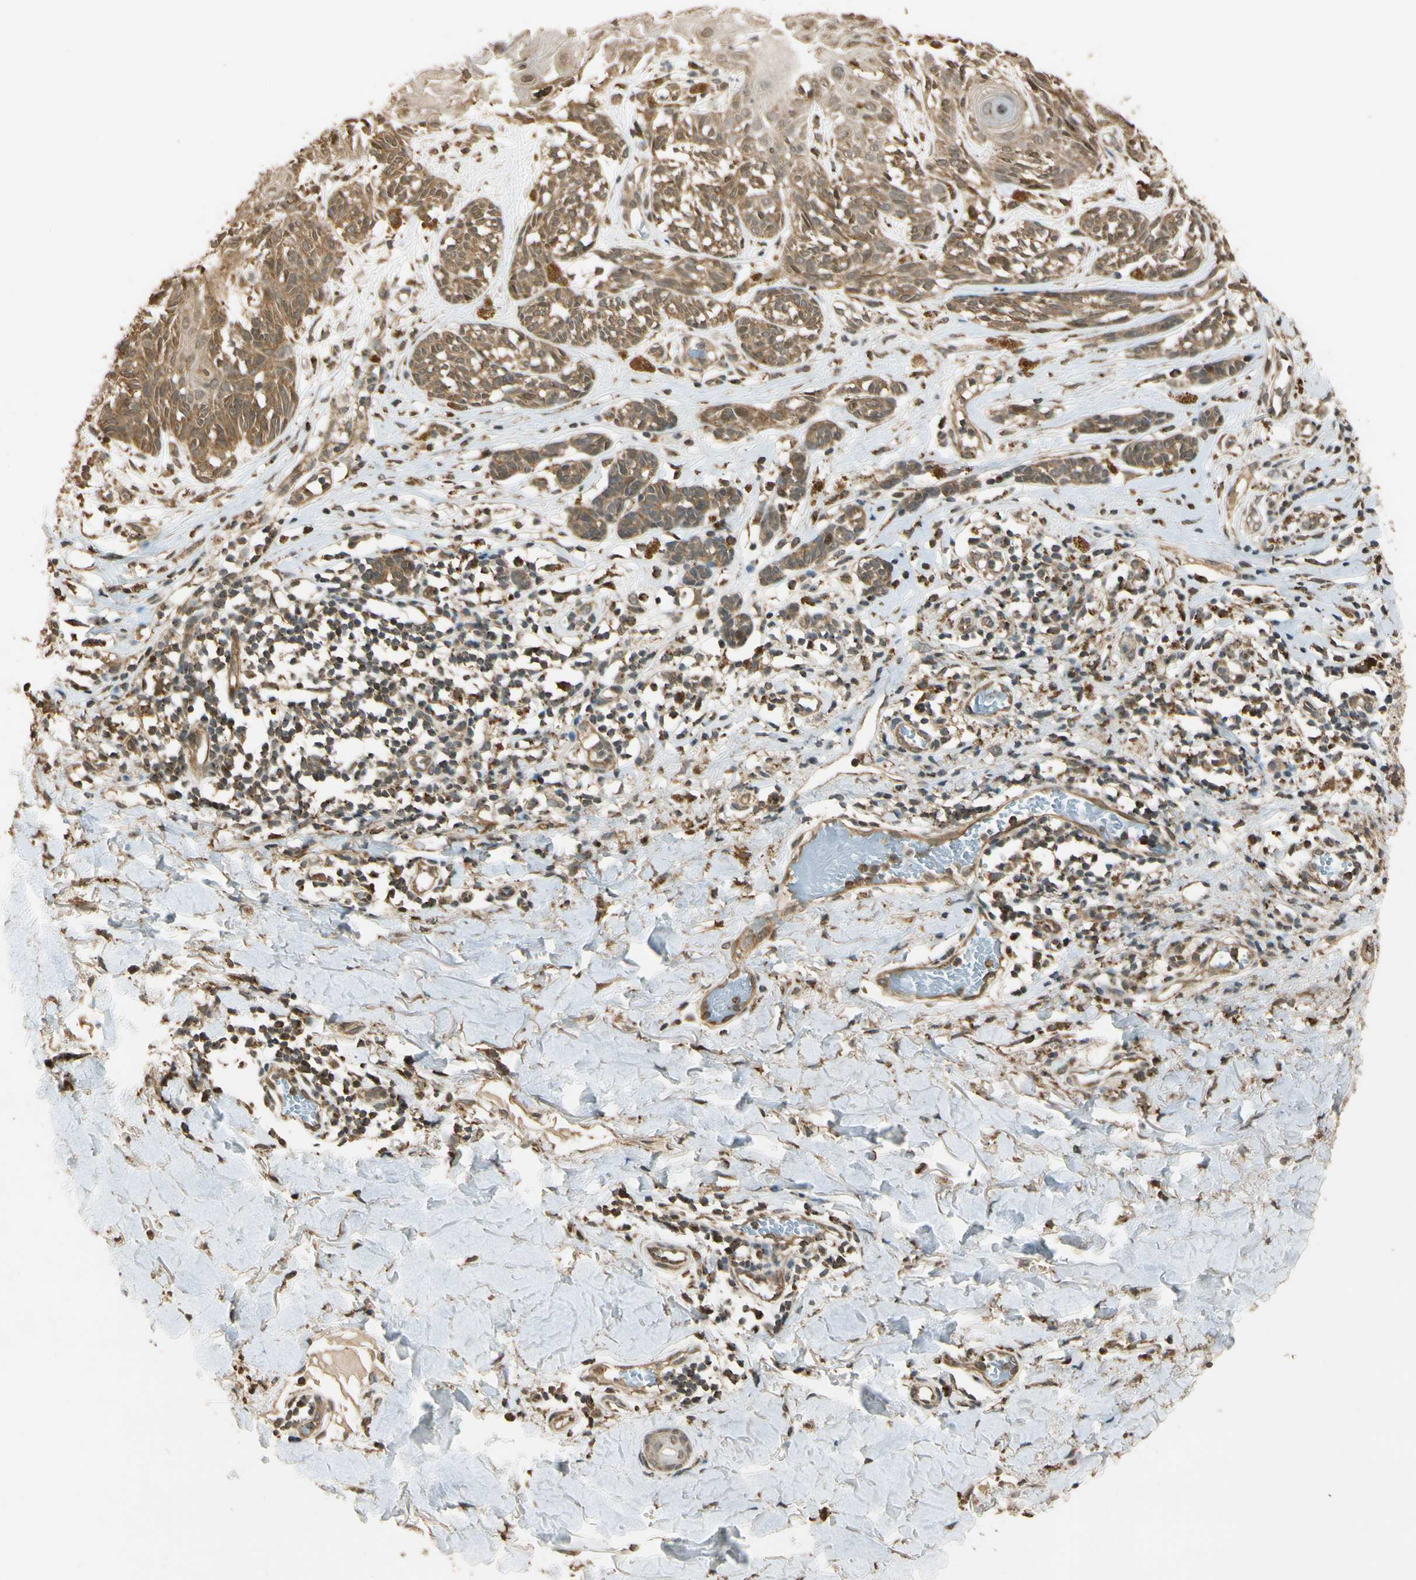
{"staining": {"intensity": "moderate", "quantity": ">75%", "location": "cytoplasmic/membranous"}, "tissue": "melanoma", "cell_type": "Tumor cells", "image_type": "cancer", "snomed": [{"axis": "morphology", "description": "Malignant melanoma, NOS"}, {"axis": "topography", "description": "Skin"}], "caption": "A brown stain labels moderate cytoplasmic/membranous staining of a protein in human malignant melanoma tumor cells.", "gene": "LAMTOR1", "patient": {"sex": "male", "age": 64}}